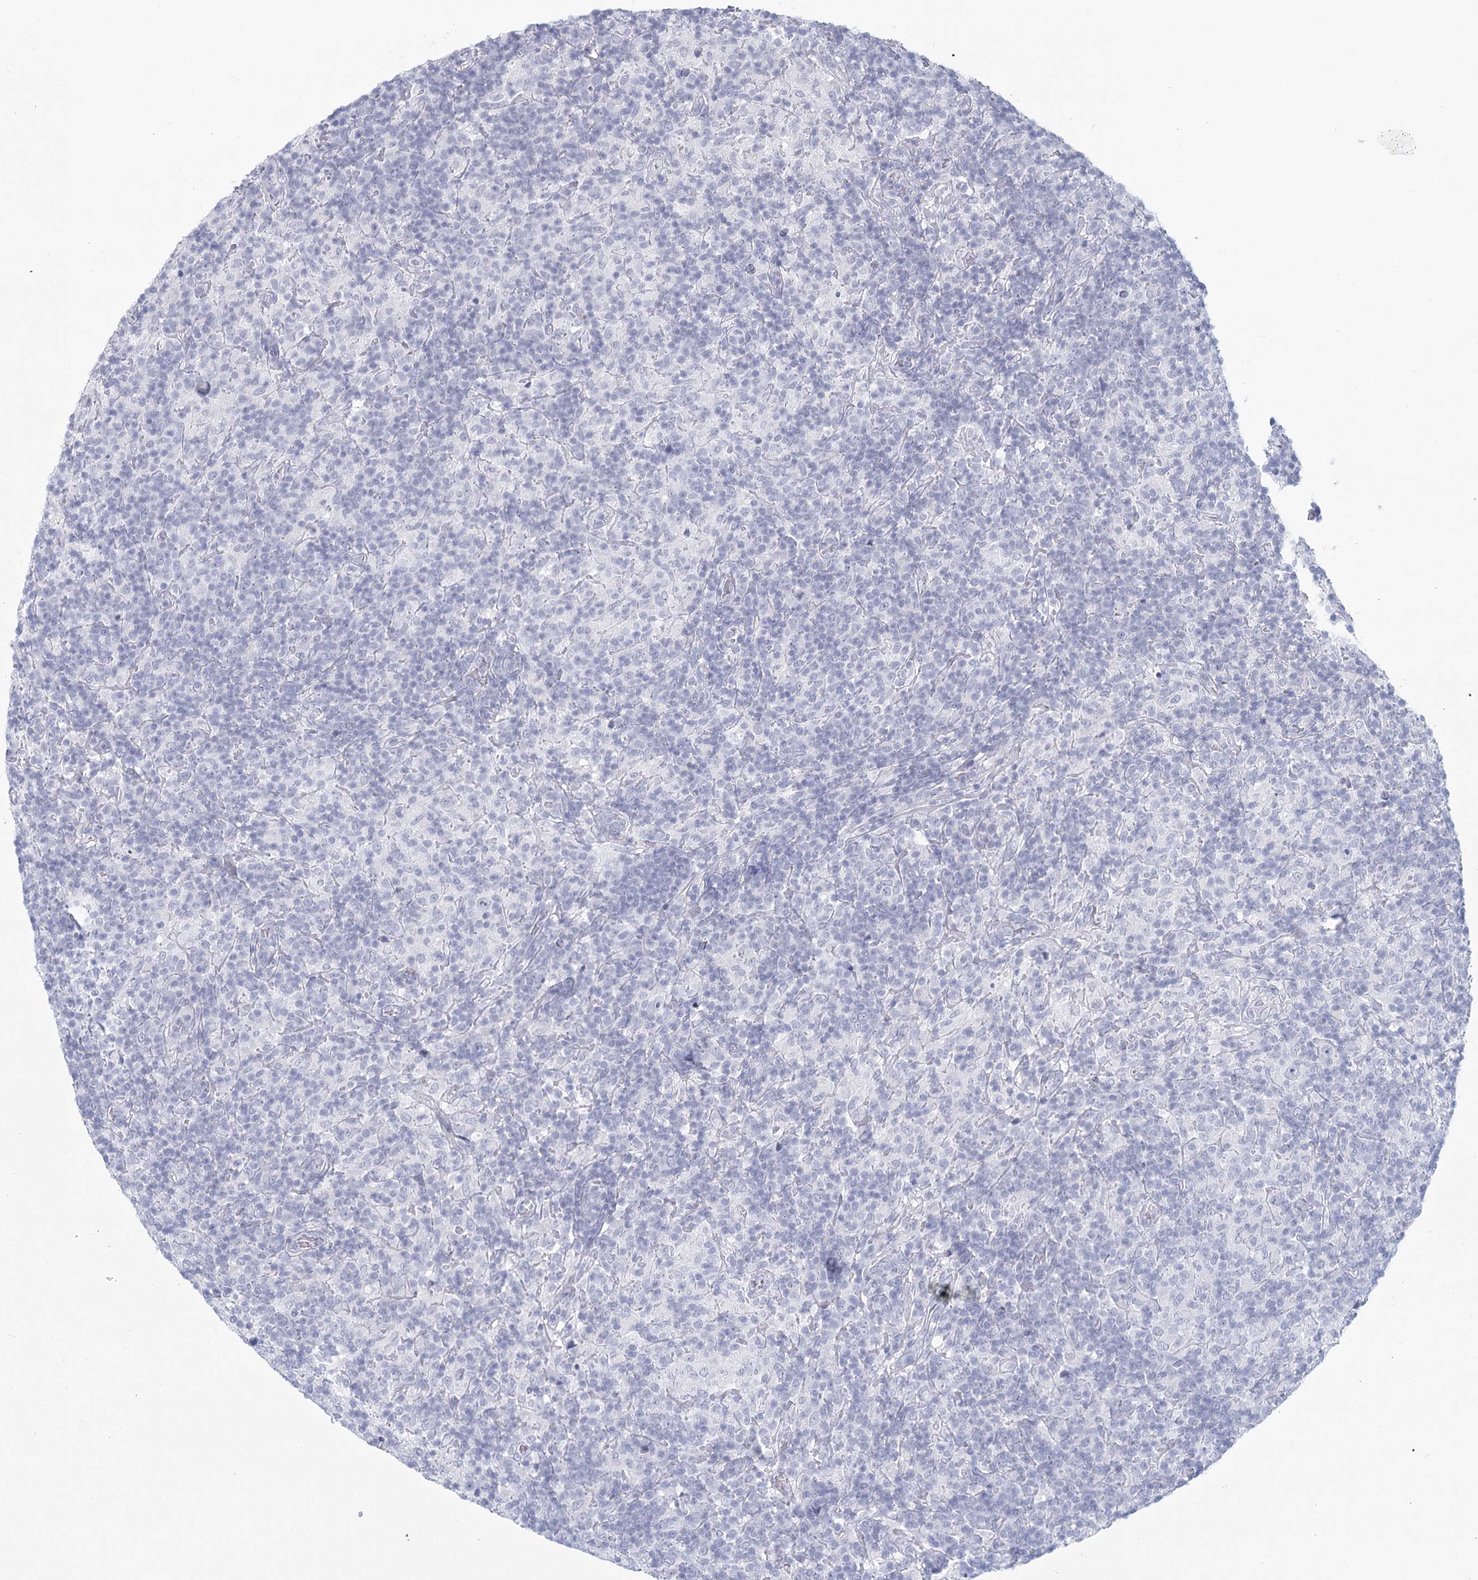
{"staining": {"intensity": "negative", "quantity": "none", "location": "none"}, "tissue": "lymphoma", "cell_type": "Tumor cells", "image_type": "cancer", "snomed": [{"axis": "morphology", "description": "Hodgkin's disease, NOS"}, {"axis": "topography", "description": "Lymph node"}], "caption": "Hodgkin's disease was stained to show a protein in brown. There is no significant staining in tumor cells.", "gene": "WNT8B", "patient": {"sex": "male", "age": 70}}